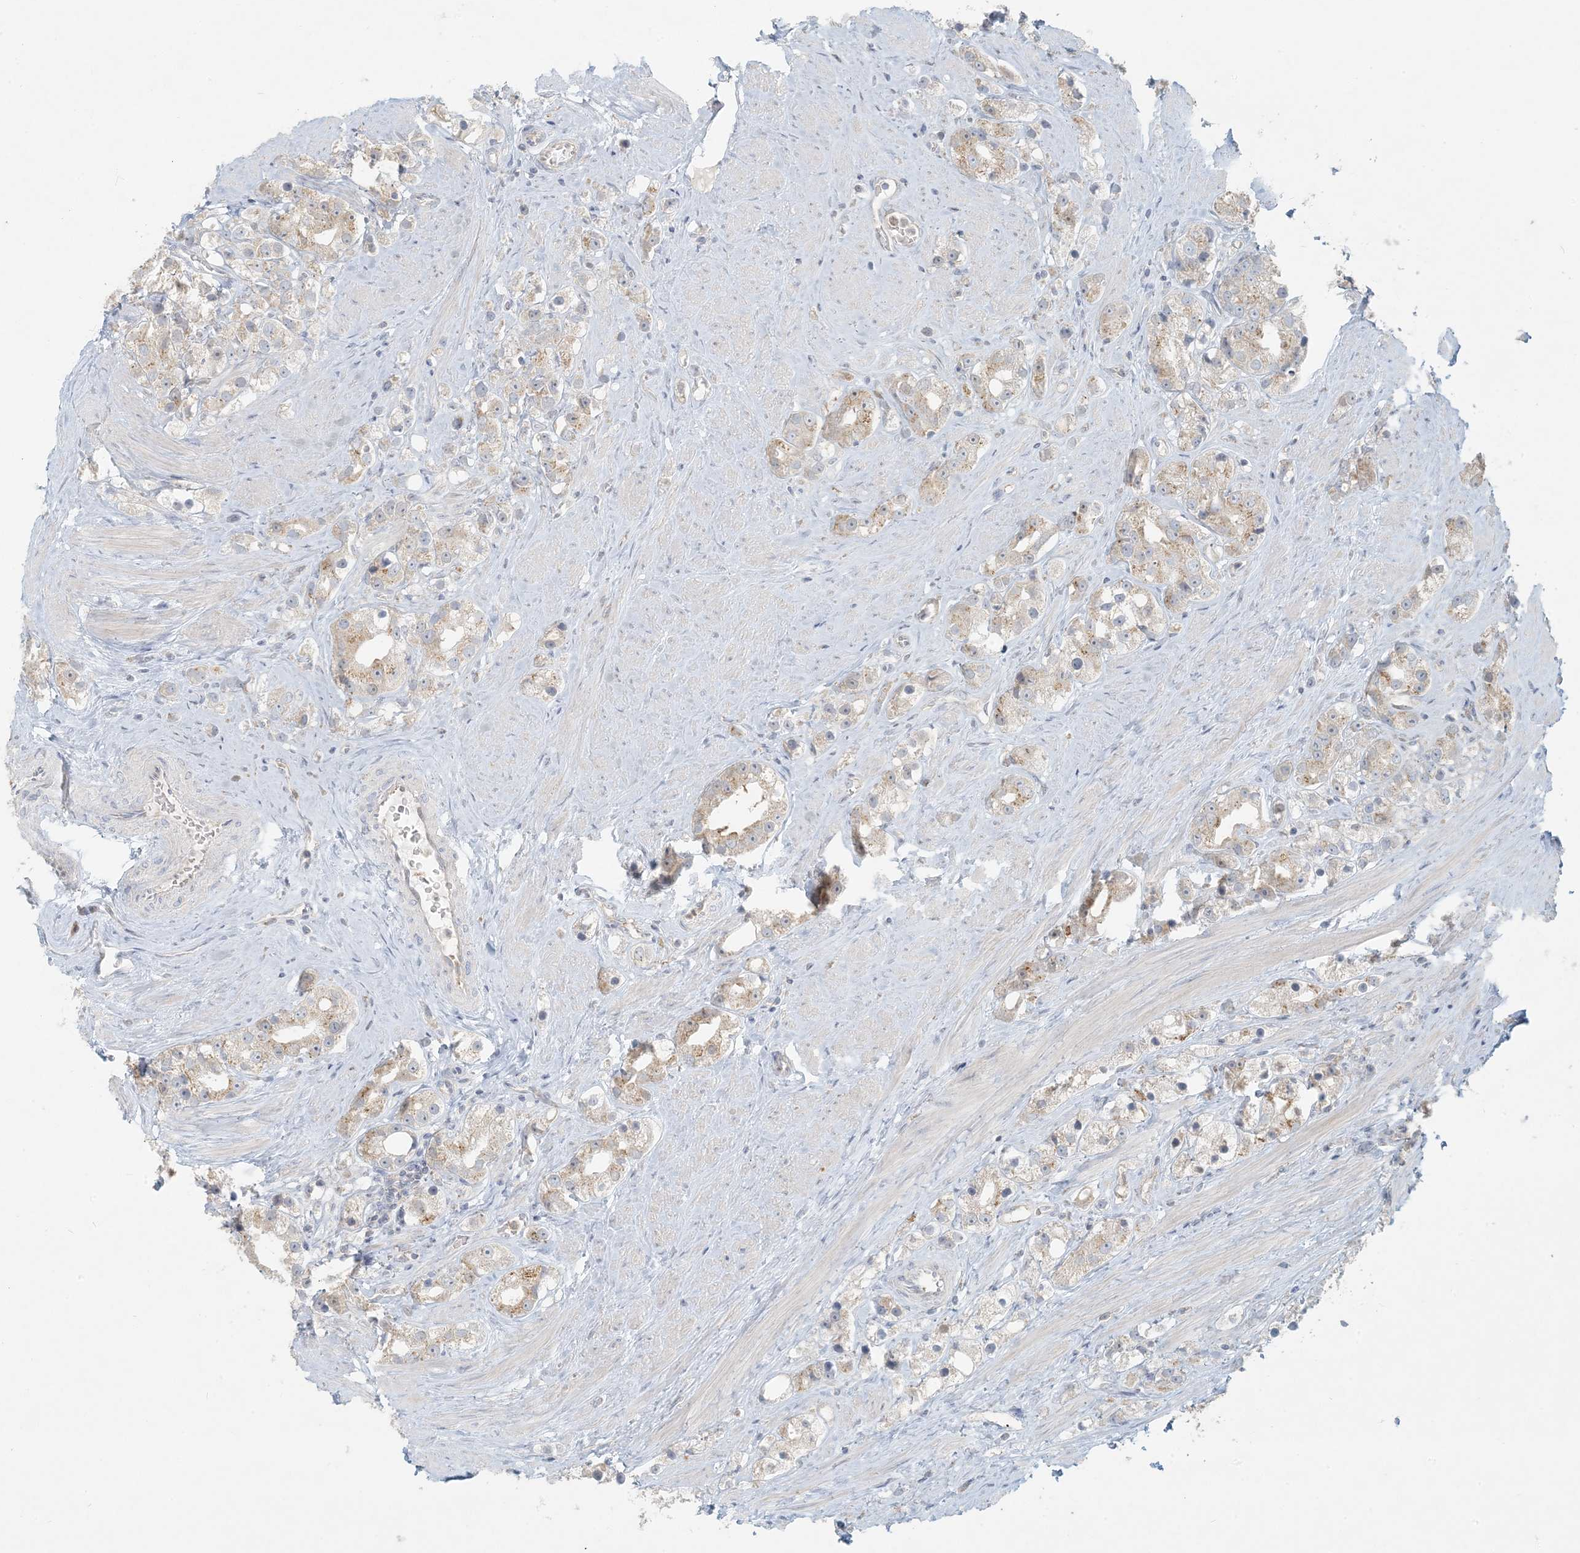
{"staining": {"intensity": "weak", "quantity": ">75%", "location": "cytoplasmic/membranous"}, "tissue": "prostate cancer", "cell_type": "Tumor cells", "image_type": "cancer", "snomed": [{"axis": "morphology", "description": "Adenocarcinoma, NOS"}, {"axis": "topography", "description": "Prostate"}], "caption": "Protein analysis of prostate cancer (adenocarcinoma) tissue shows weak cytoplasmic/membranous expression in approximately >75% of tumor cells. The staining was performed using DAB (3,3'-diaminobenzidine) to visualize the protein expression in brown, while the nuclei were stained in blue with hematoxylin (Magnification: 20x).", "gene": "HACL1", "patient": {"sex": "male", "age": 79}}